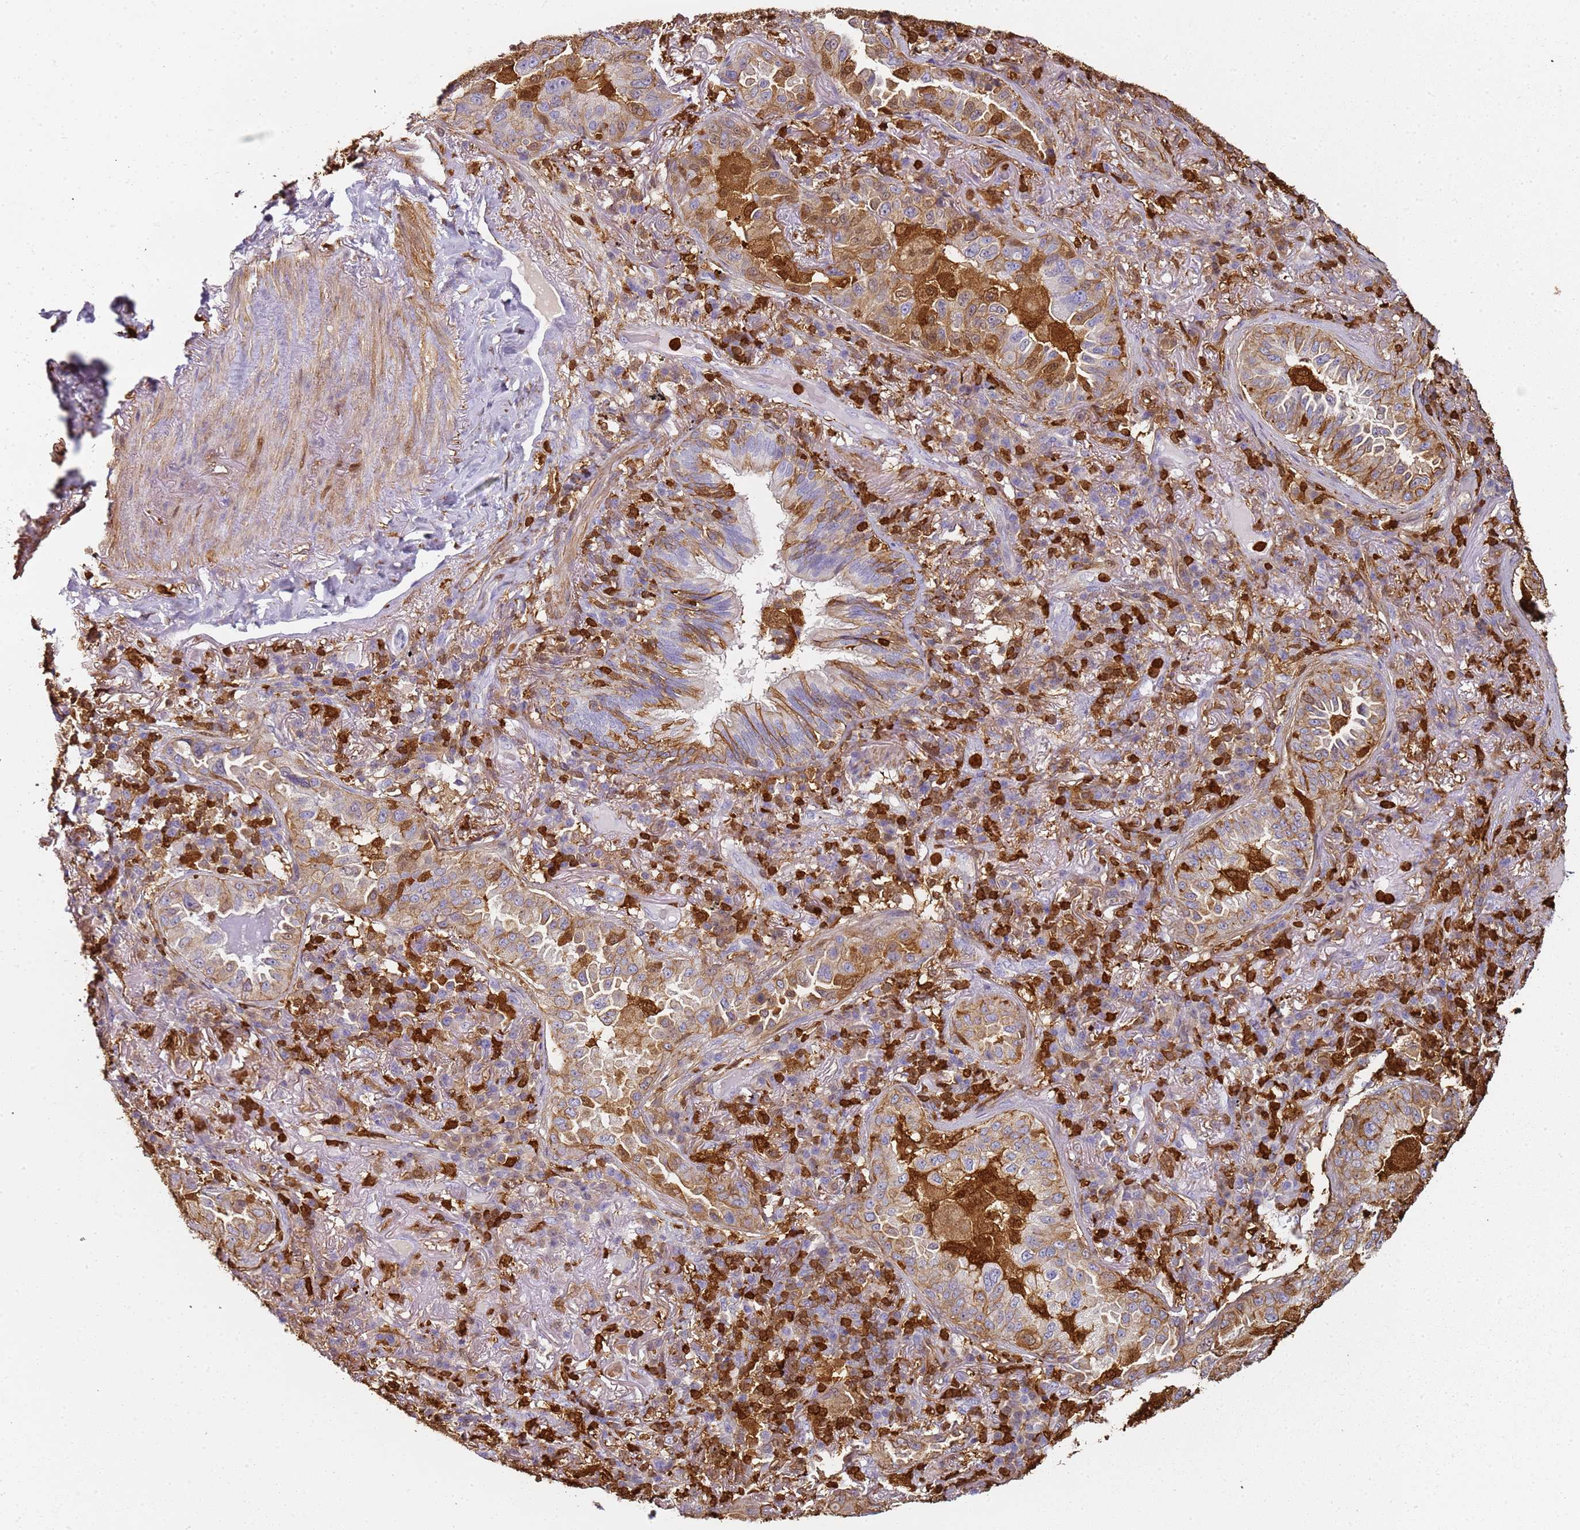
{"staining": {"intensity": "moderate", "quantity": ">75%", "location": "cytoplasmic/membranous,nuclear"}, "tissue": "lung cancer", "cell_type": "Tumor cells", "image_type": "cancer", "snomed": [{"axis": "morphology", "description": "Adenocarcinoma, NOS"}, {"axis": "topography", "description": "Lung"}], "caption": "Tumor cells demonstrate medium levels of moderate cytoplasmic/membranous and nuclear expression in approximately >75% of cells in human adenocarcinoma (lung). The protein is stained brown, and the nuclei are stained in blue (DAB IHC with brightfield microscopy, high magnification).", "gene": "S100A4", "patient": {"sex": "female", "age": 69}}